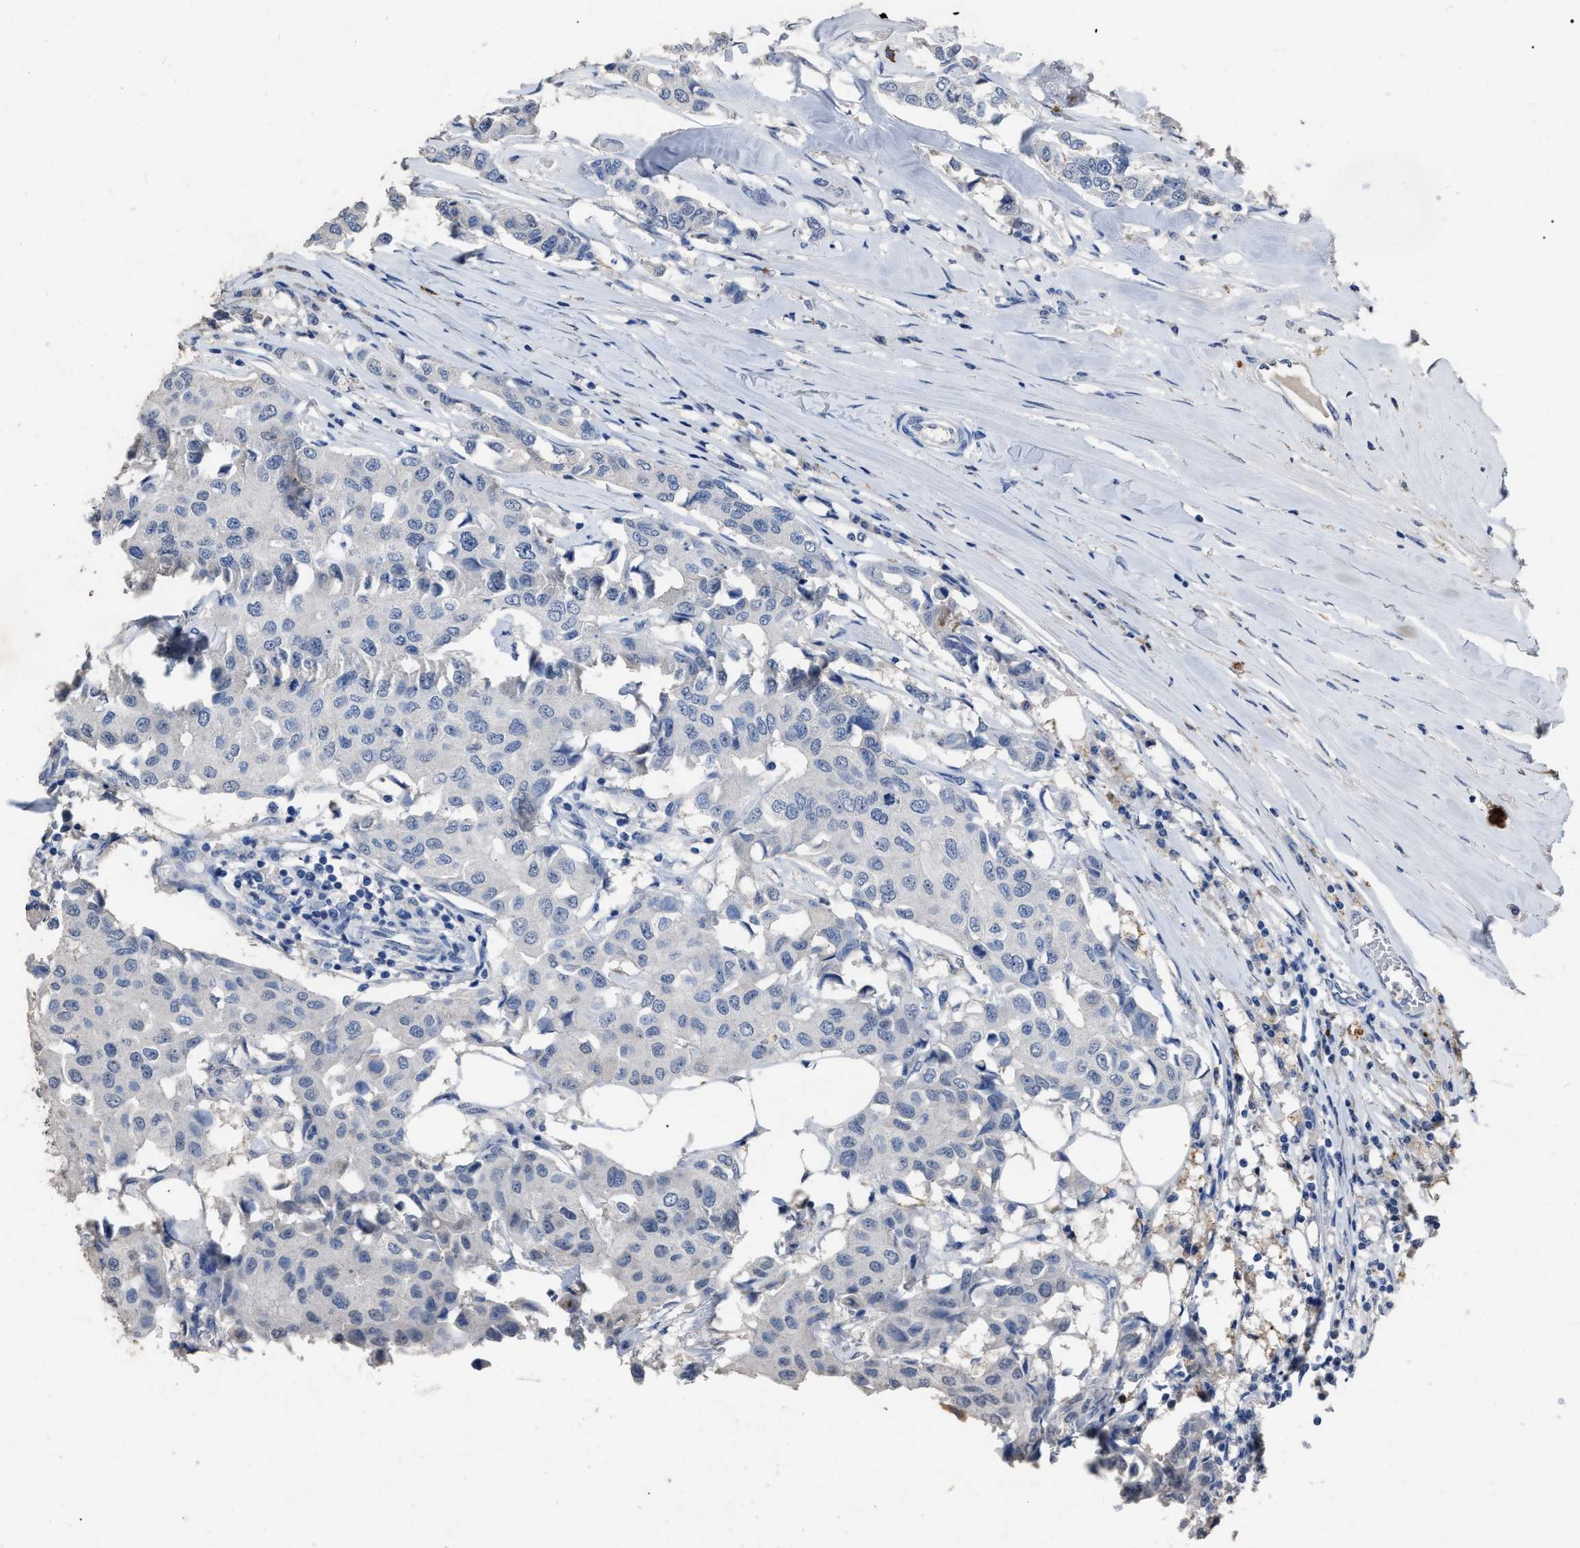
{"staining": {"intensity": "negative", "quantity": "none", "location": "none"}, "tissue": "breast cancer", "cell_type": "Tumor cells", "image_type": "cancer", "snomed": [{"axis": "morphology", "description": "Duct carcinoma"}, {"axis": "topography", "description": "Breast"}], "caption": "High magnification brightfield microscopy of breast cancer (infiltrating ductal carcinoma) stained with DAB (3,3'-diaminobenzidine) (brown) and counterstained with hematoxylin (blue): tumor cells show no significant positivity.", "gene": "HABP2", "patient": {"sex": "female", "age": 80}}